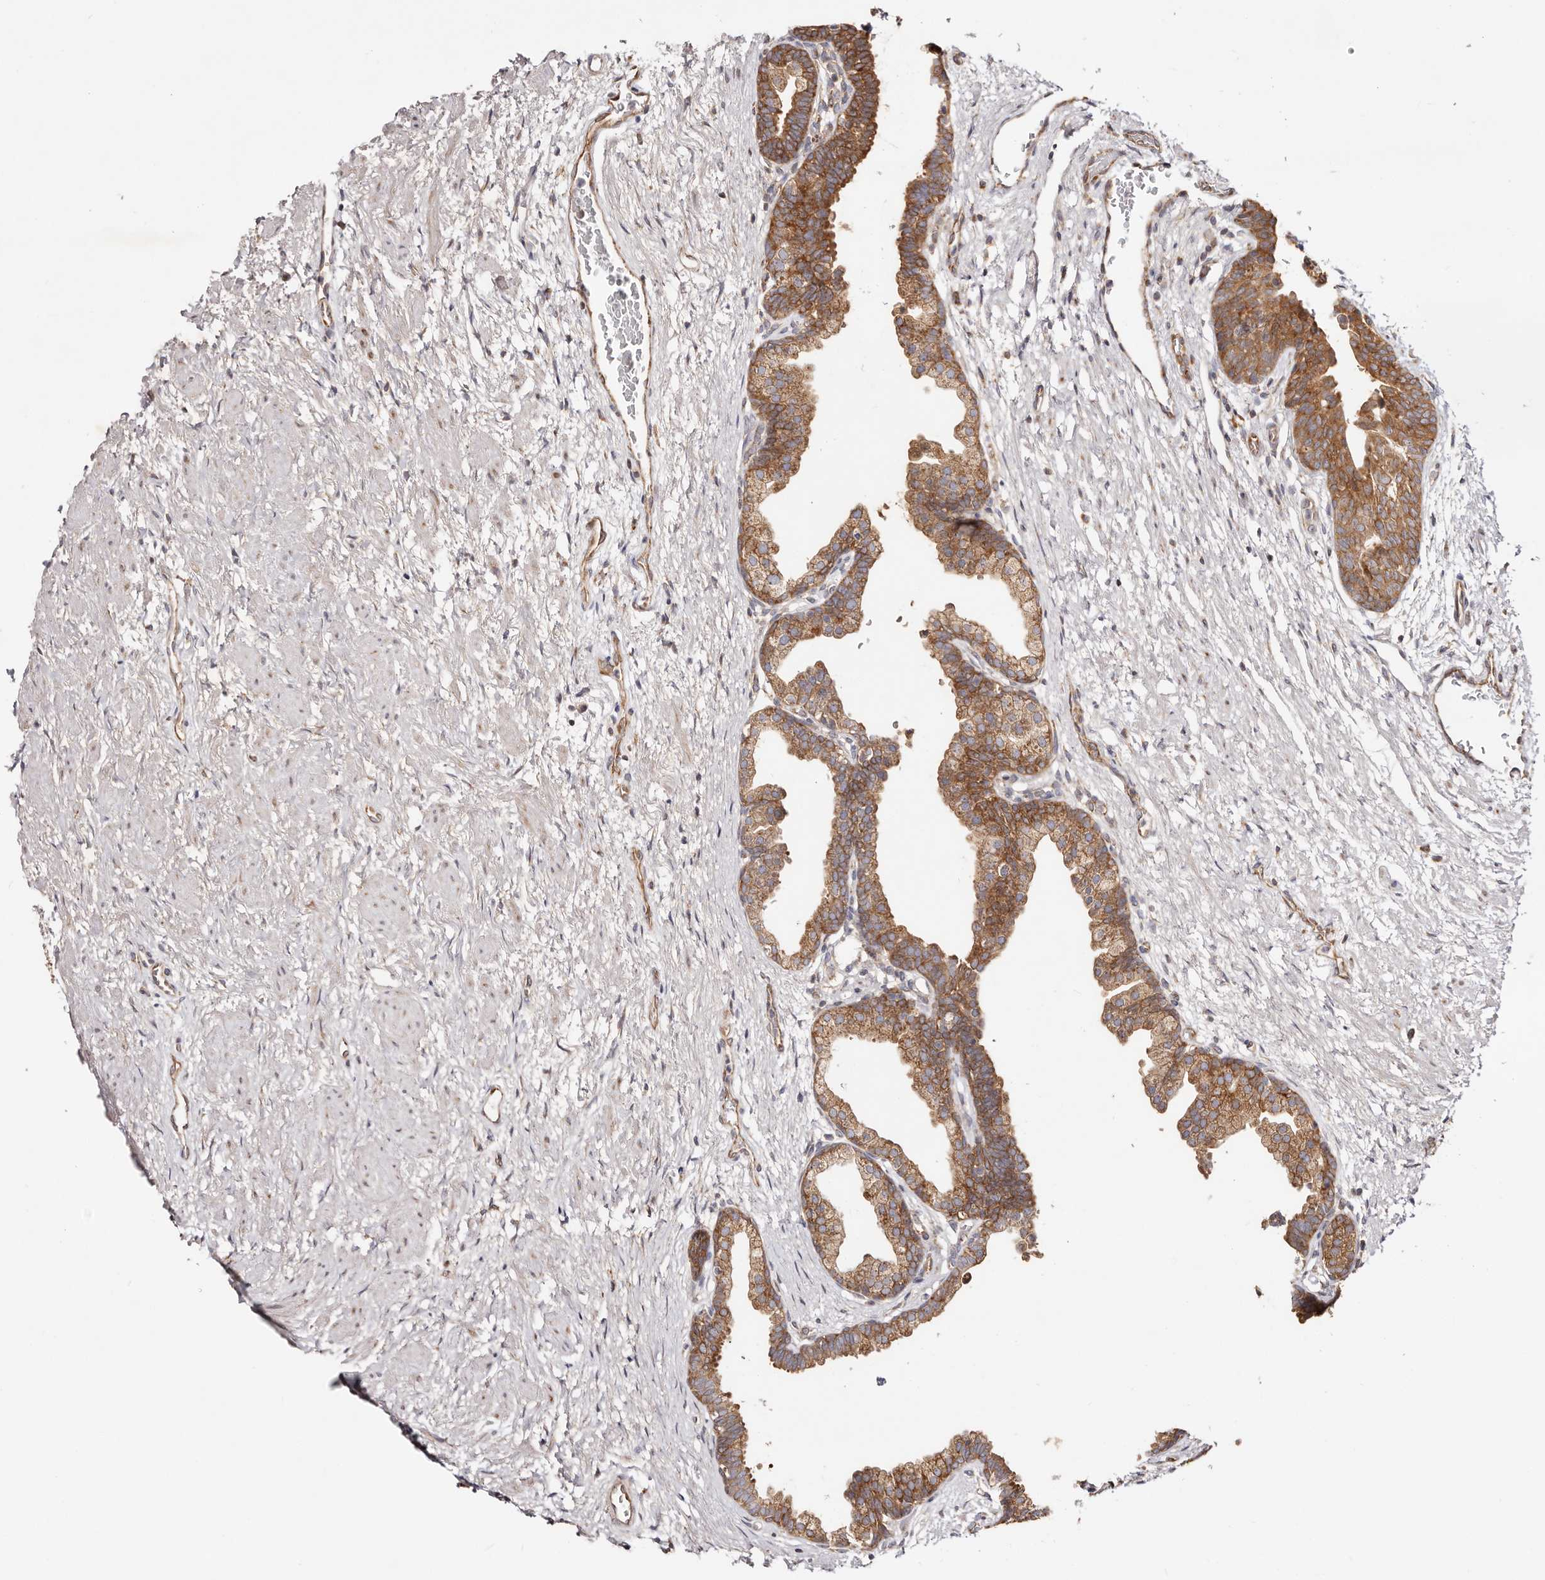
{"staining": {"intensity": "moderate", "quantity": ">75%", "location": "cytoplasmic/membranous"}, "tissue": "prostate", "cell_type": "Glandular cells", "image_type": "normal", "snomed": [{"axis": "morphology", "description": "Normal tissue, NOS"}, {"axis": "topography", "description": "Prostate"}], "caption": "Human prostate stained for a protein (brown) displays moderate cytoplasmic/membranous positive expression in about >75% of glandular cells.", "gene": "GNA13", "patient": {"sex": "male", "age": 48}}